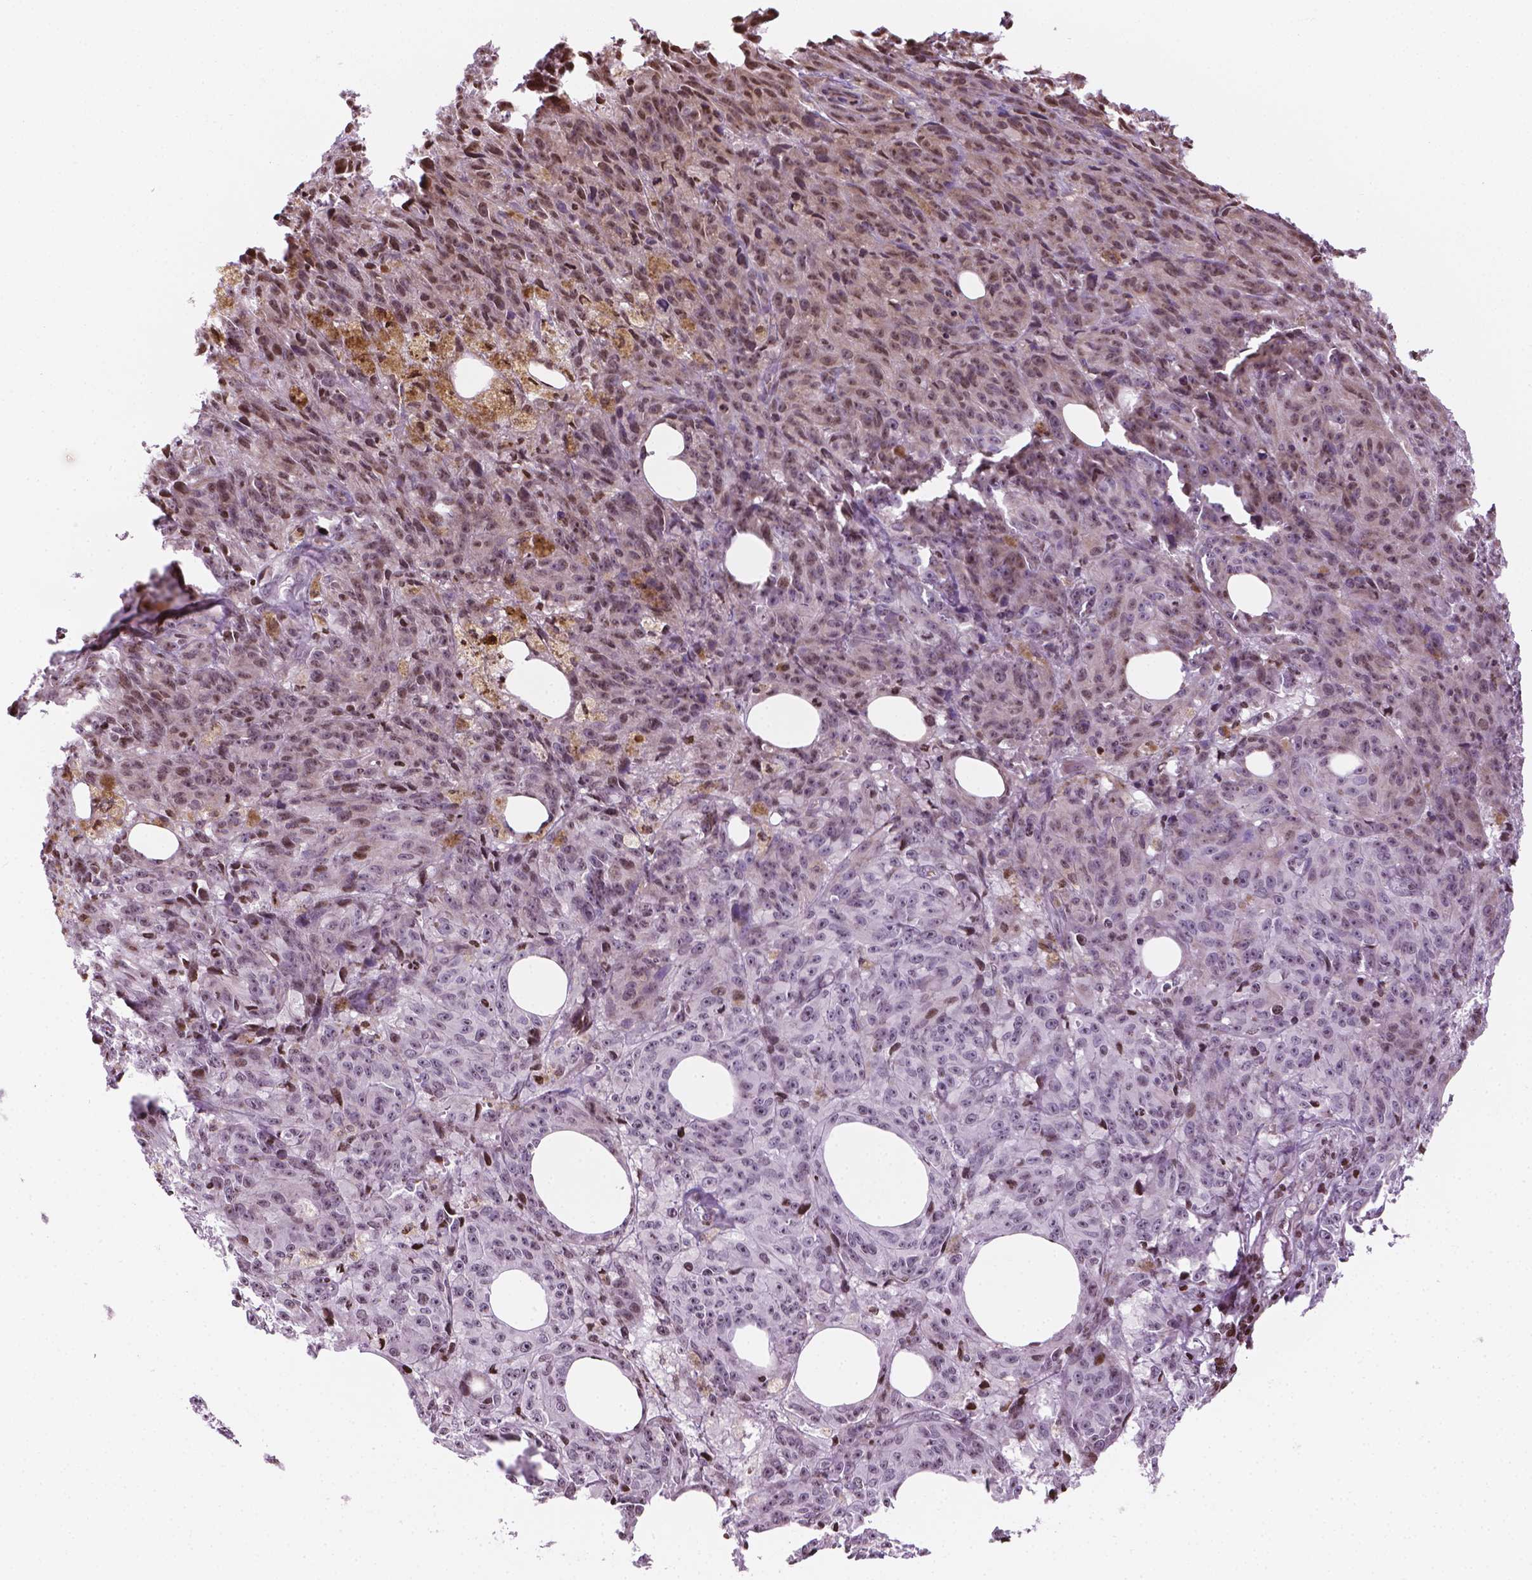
{"staining": {"intensity": "moderate", "quantity": "<25%", "location": "nuclear"}, "tissue": "melanoma", "cell_type": "Tumor cells", "image_type": "cancer", "snomed": [{"axis": "morphology", "description": "Malignant melanoma, NOS"}, {"axis": "topography", "description": "Skin"}], "caption": "IHC staining of malignant melanoma, which demonstrates low levels of moderate nuclear expression in about <25% of tumor cells indicating moderate nuclear protein expression. The staining was performed using DAB (3,3'-diaminobenzidine) (brown) for protein detection and nuclei were counterstained in hematoxylin (blue).", "gene": "PIP4K2A", "patient": {"sex": "female", "age": 34}}